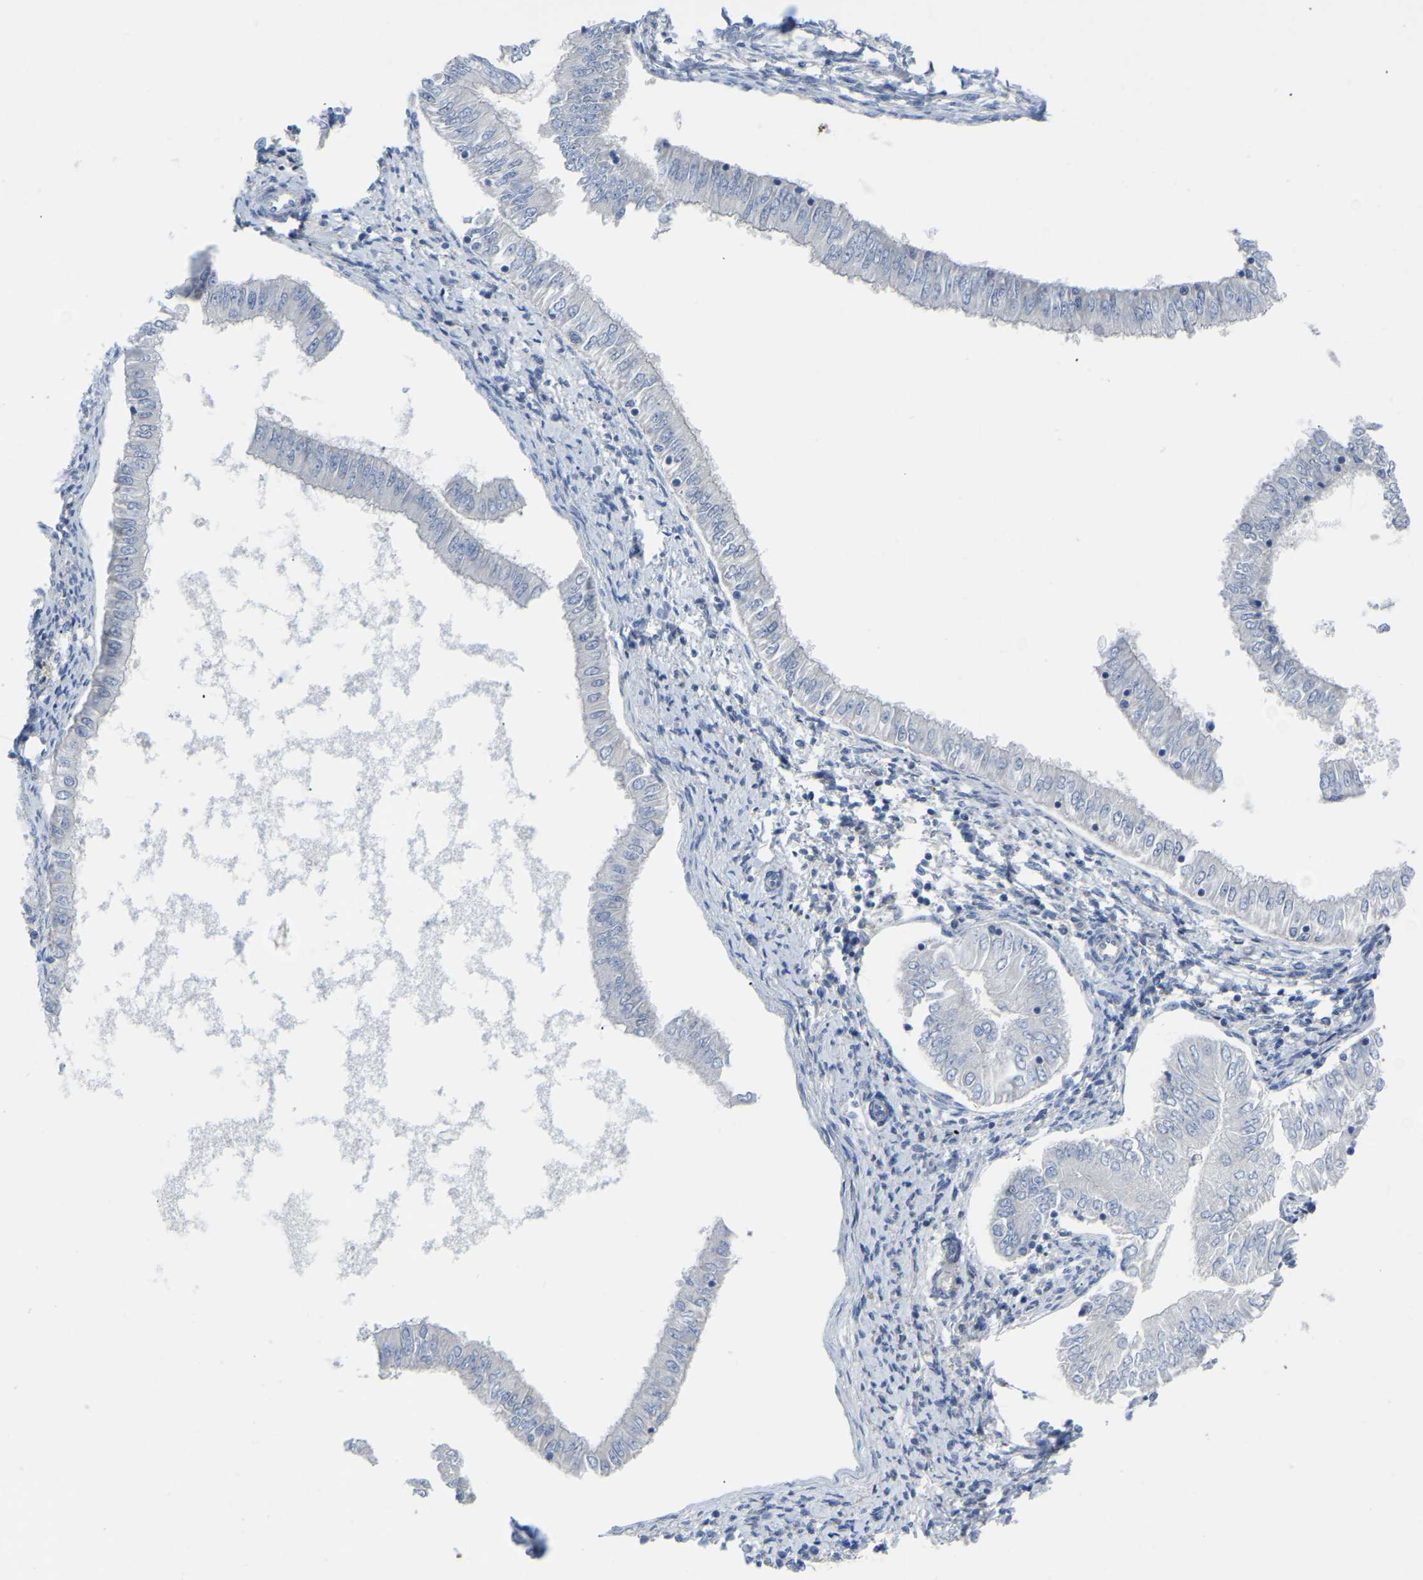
{"staining": {"intensity": "negative", "quantity": "none", "location": "none"}, "tissue": "endometrial cancer", "cell_type": "Tumor cells", "image_type": "cancer", "snomed": [{"axis": "morphology", "description": "Adenocarcinoma, NOS"}, {"axis": "topography", "description": "Endometrium"}], "caption": "A histopathology image of human adenocarcinoma (endometrial) is negative for staining in tumor cells.", "gene": "KLRG2", "patient": {"sex": "female", "age": 53}}